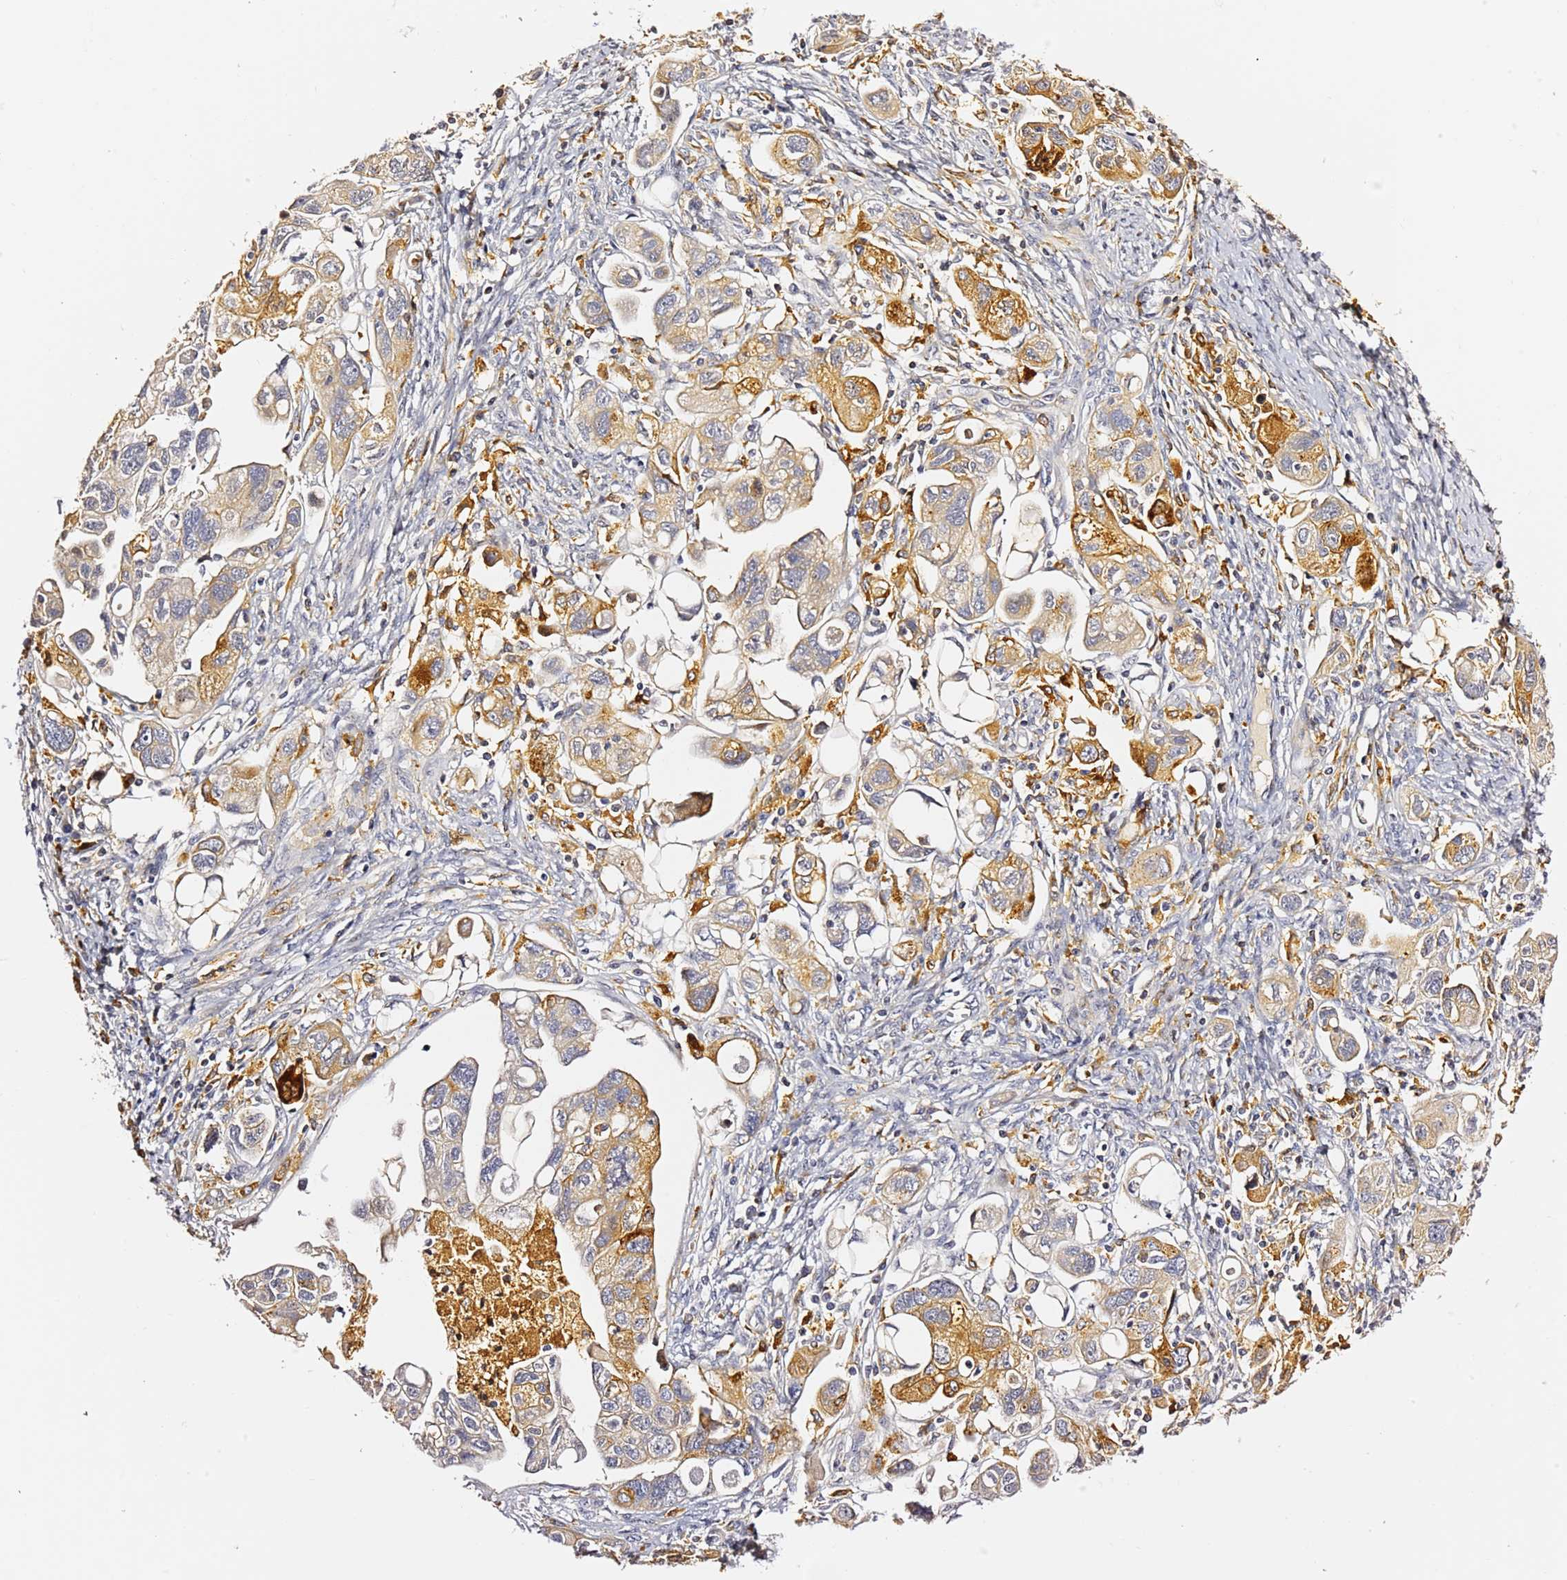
{"staining": {"intensity": "moderate", "quantity": "<25%", "location": "cytoplasmic/membranous"}, "tissue": "ovarian cancer", "cell_type": "Tumor cells", "image_type": "cancer", "snomed": [{"axis": "morphology", "description": "Carcinoma, NOS"}, {"axis": "morphology", "description": "Cystadenocarcinoma, serous, NOS"}, {"axis": "topography", "description": "Ovary"}], "caption": "Immunohistochemistry (IHC) (DAB (3,3'-diaminobenzidine)) staining of human carcinoma (ovarian) reveals moderate cytoplasmic/membranous protein positivity in about <25% of tumor cells.", "gene": "IL4I1", "patient": {"sex": "female", "age": 69}}